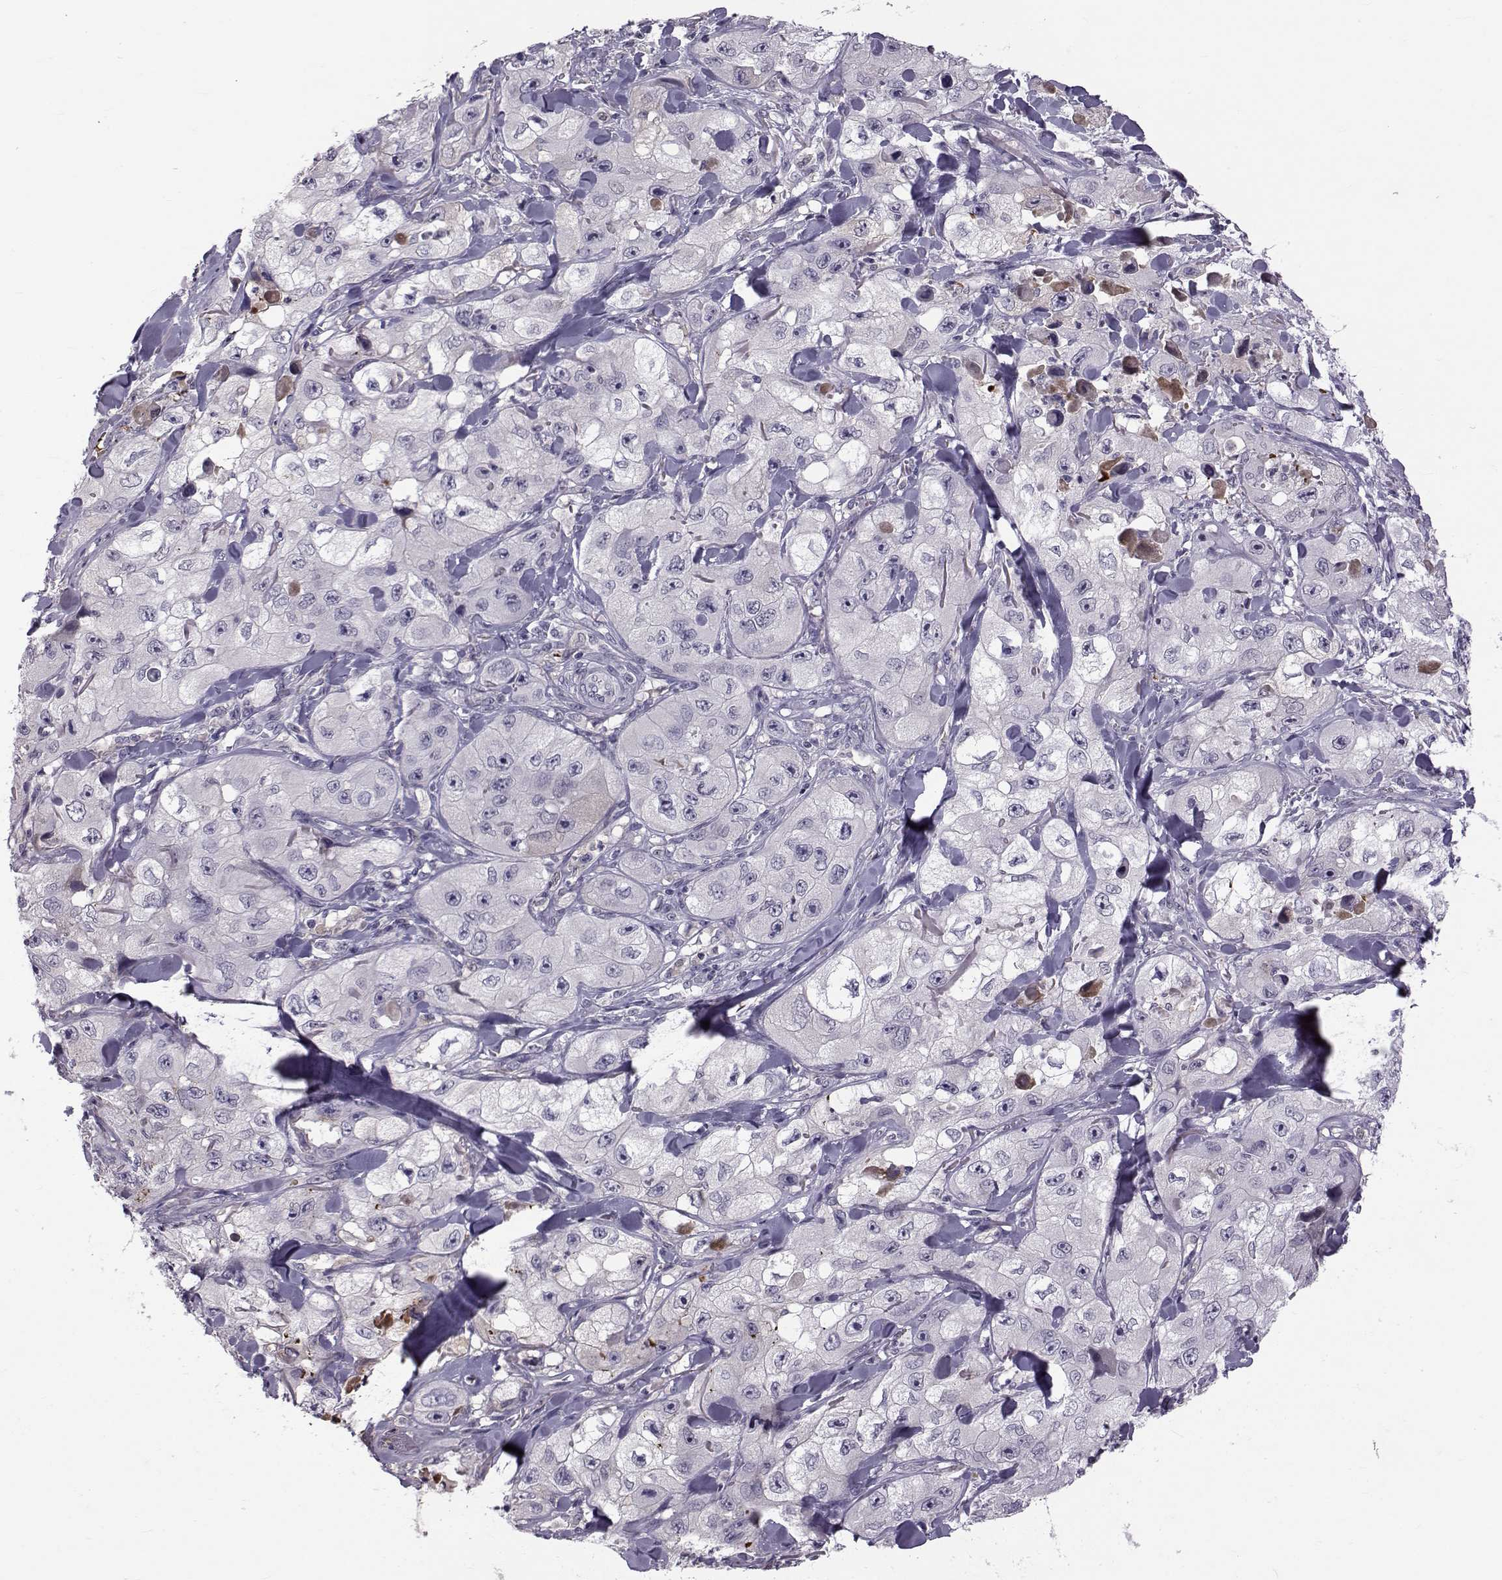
{"staining": {"intensity": "negative", "quantity": "none", "location": "none"}, "tissue": "skin cancer", "cell_type": "Tumor cells", "image_type": "cancer", "snomed": [{"axis": "morphology", "description": "Squamous cell carcinoma, NOS"}, {"axis": "topography", "description": "Skin"}, {"axis": "topography", "description": "Subcutis"}], "caption": "A high-resolution histopathology image shows immunohistochemistry (IHC) staining of skin cancer (squamous cell carcinoma), which displays no significant expression in tumor cells.", "gene": "TNFRSF11B", "patient": {"sex": "male", "age": 73}}